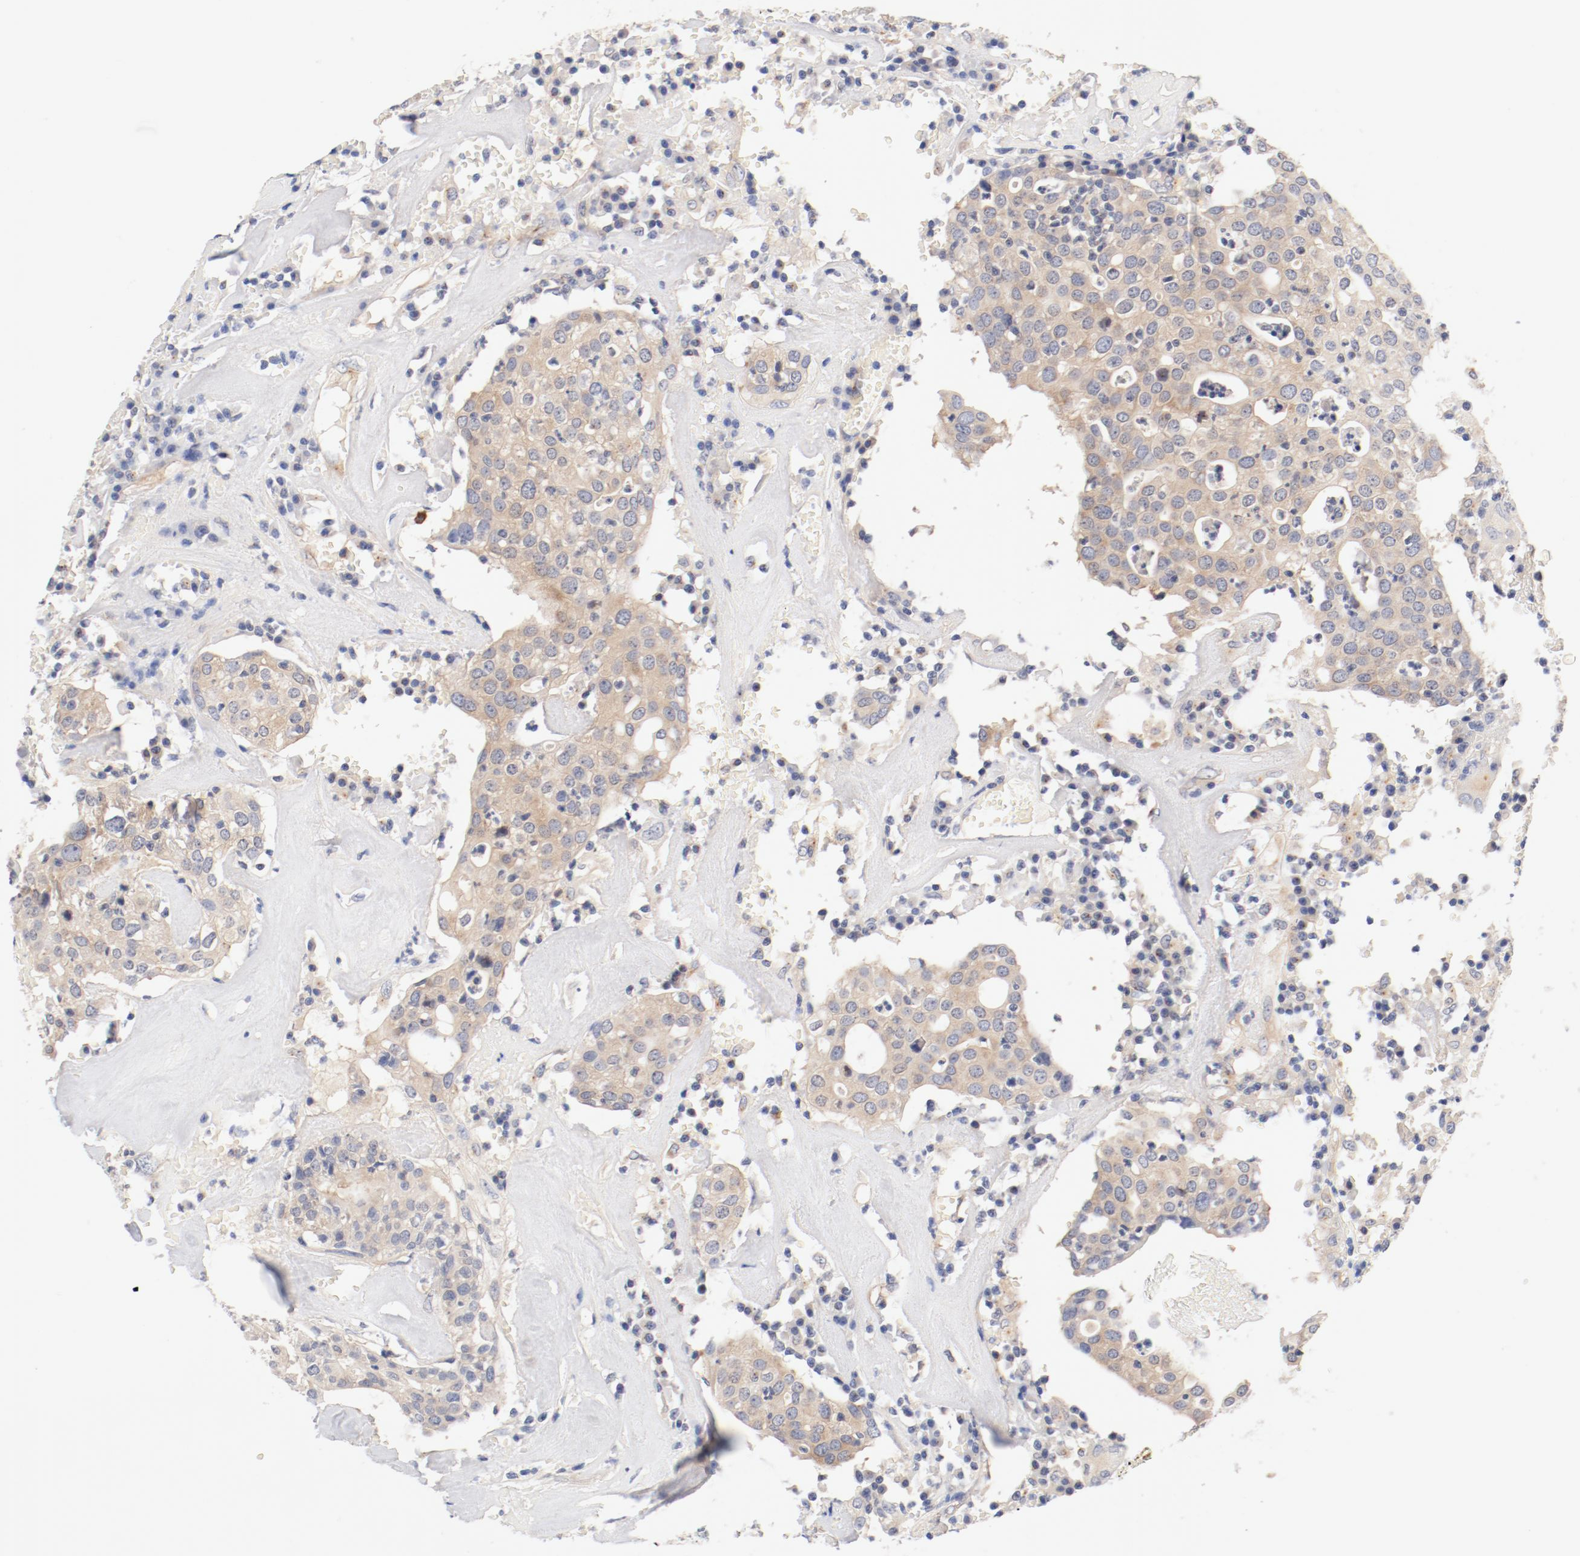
{"staining": {"intensity": "weak", "quantity": "25%-75%", "location": "cytoplasmic/membranous"}, "tissue": "head and neck cancer", "cell_type": "Tumor cells", "image_type": "cancer", "snomed": [{"axis": "morphology", "description": "Adenocarcinoma, NOS"}, {"axis": "topography", "description": "Salivary gland"}, {"axis": "topography", "description": "Head-Neck"}], "caption": "Adenocarcinoma (head and neck) stained with IHC shows weak cytoplasmic/membranous positivity in approximately 25%-75% of tumor cells.", "gene": "DYNC1H1", "patient": {"sex": "female", "age": 65}}